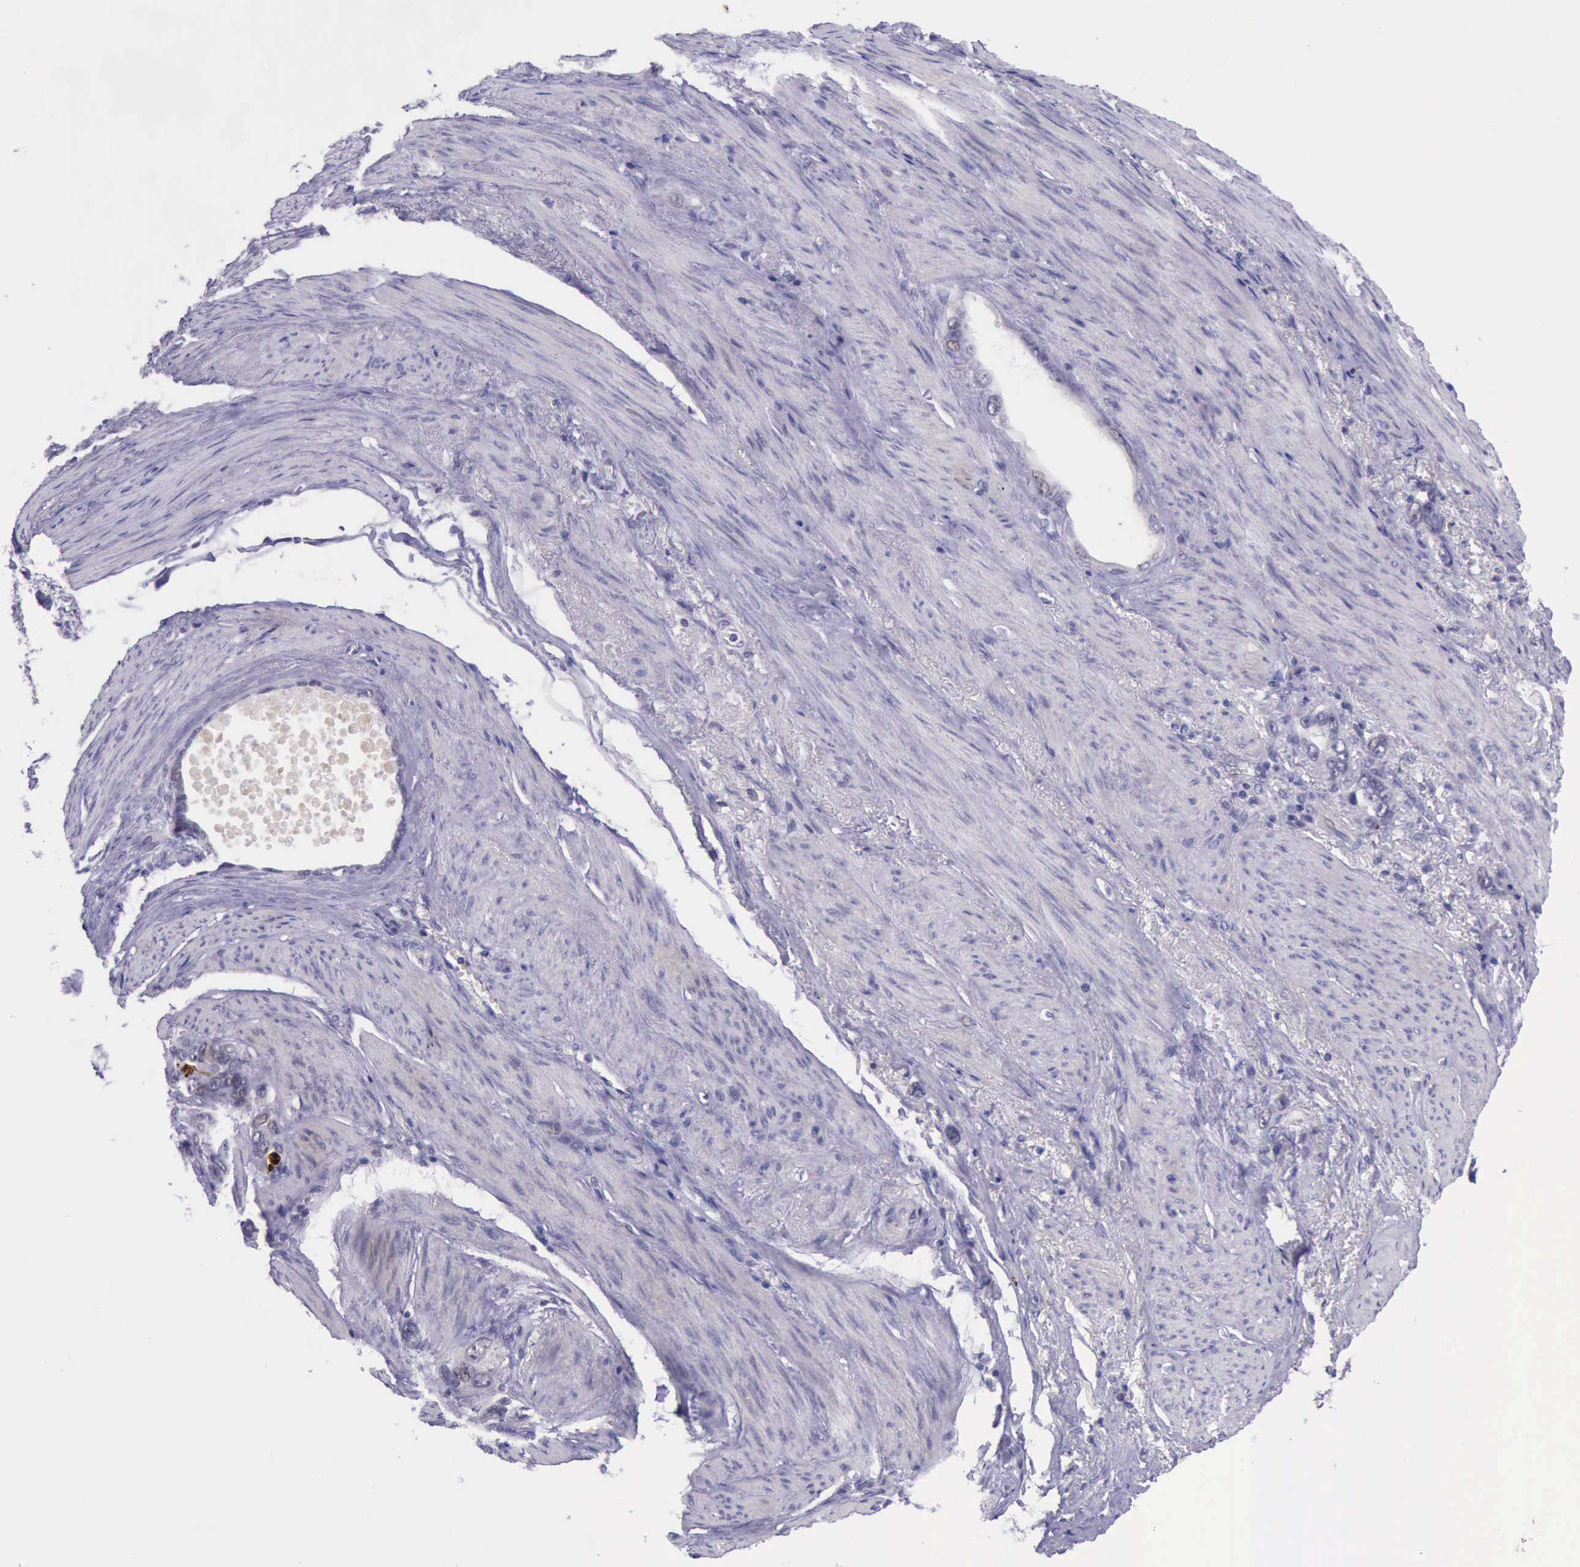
{"staining": {"intensity": "negative", "quantity": "none", "location": "none"}, "tissue": "stomach cancer", "cell_type": "Tumor cells", "image_type": "cancer", "snomed": [{"axis": "morphology", "description": "Adenocarcinoma, NOS"}, {"axis": "topography", "description": "Stomach"}], "caption": "Protein analysis of stomach cancer (adenocarcinoma) demonstrates no significant staining in tumor cells.", "gene": "PARP1", "patient": {"sex": "male", "age": 78}}